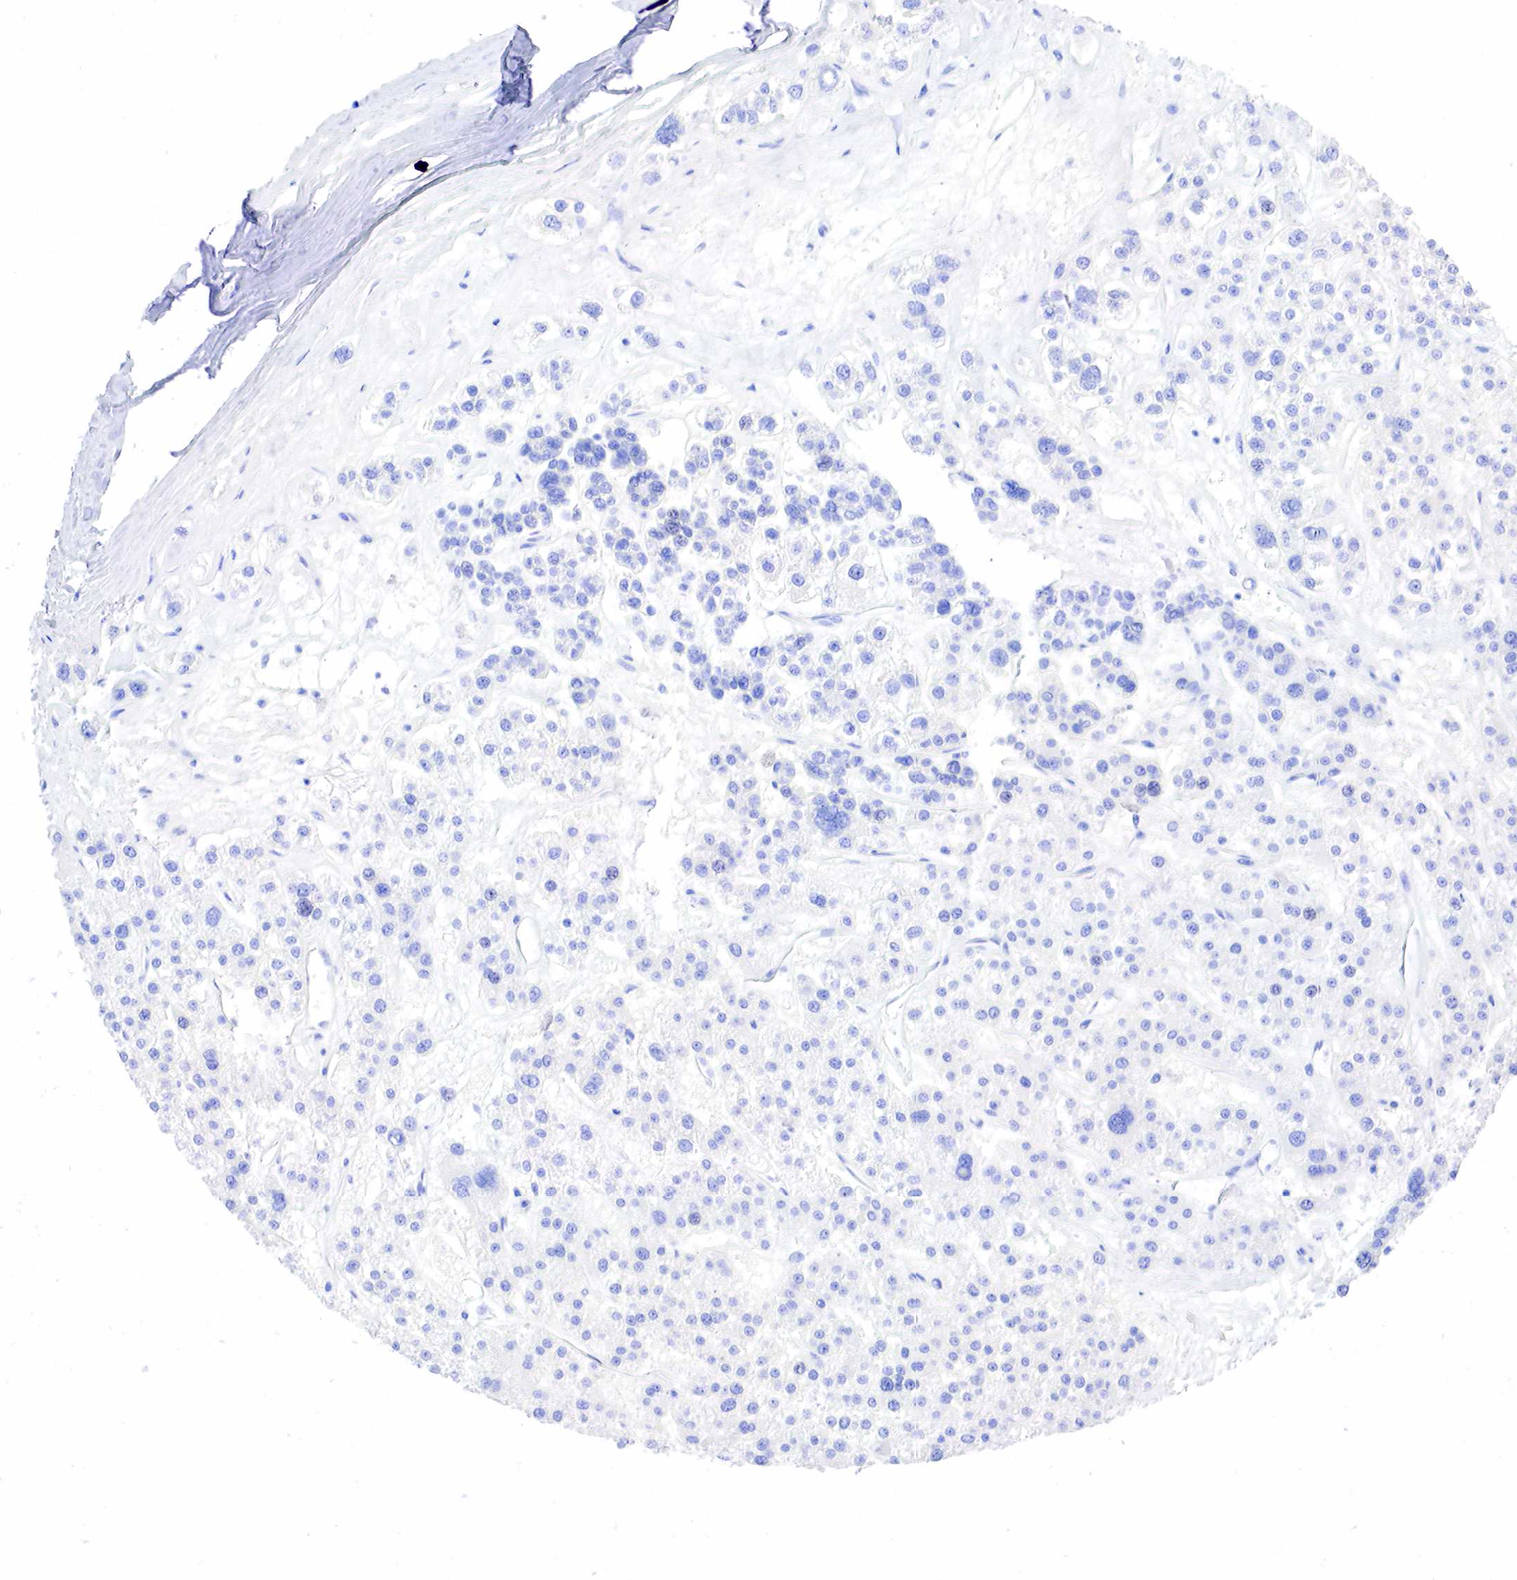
{"staining": {"intensity": "negative", "quantity": "none", "location": "none"}, "tissue": "liver cancer", "cell_type": "Tumor cells", "image_type": "cancer", "snomed": [{"axis": "morphology", "description": "Carcinoma, Hepatocellular, NOS"}, {"axis": "topography", "description": "Liver"}], "caption": "Immunohistochemistry micrograph of liver cancer stained for a protein (brown), which shows no expression in tumor cells.", "gene": "KLK3", "patient": {"sex": "female", "age": 85}}